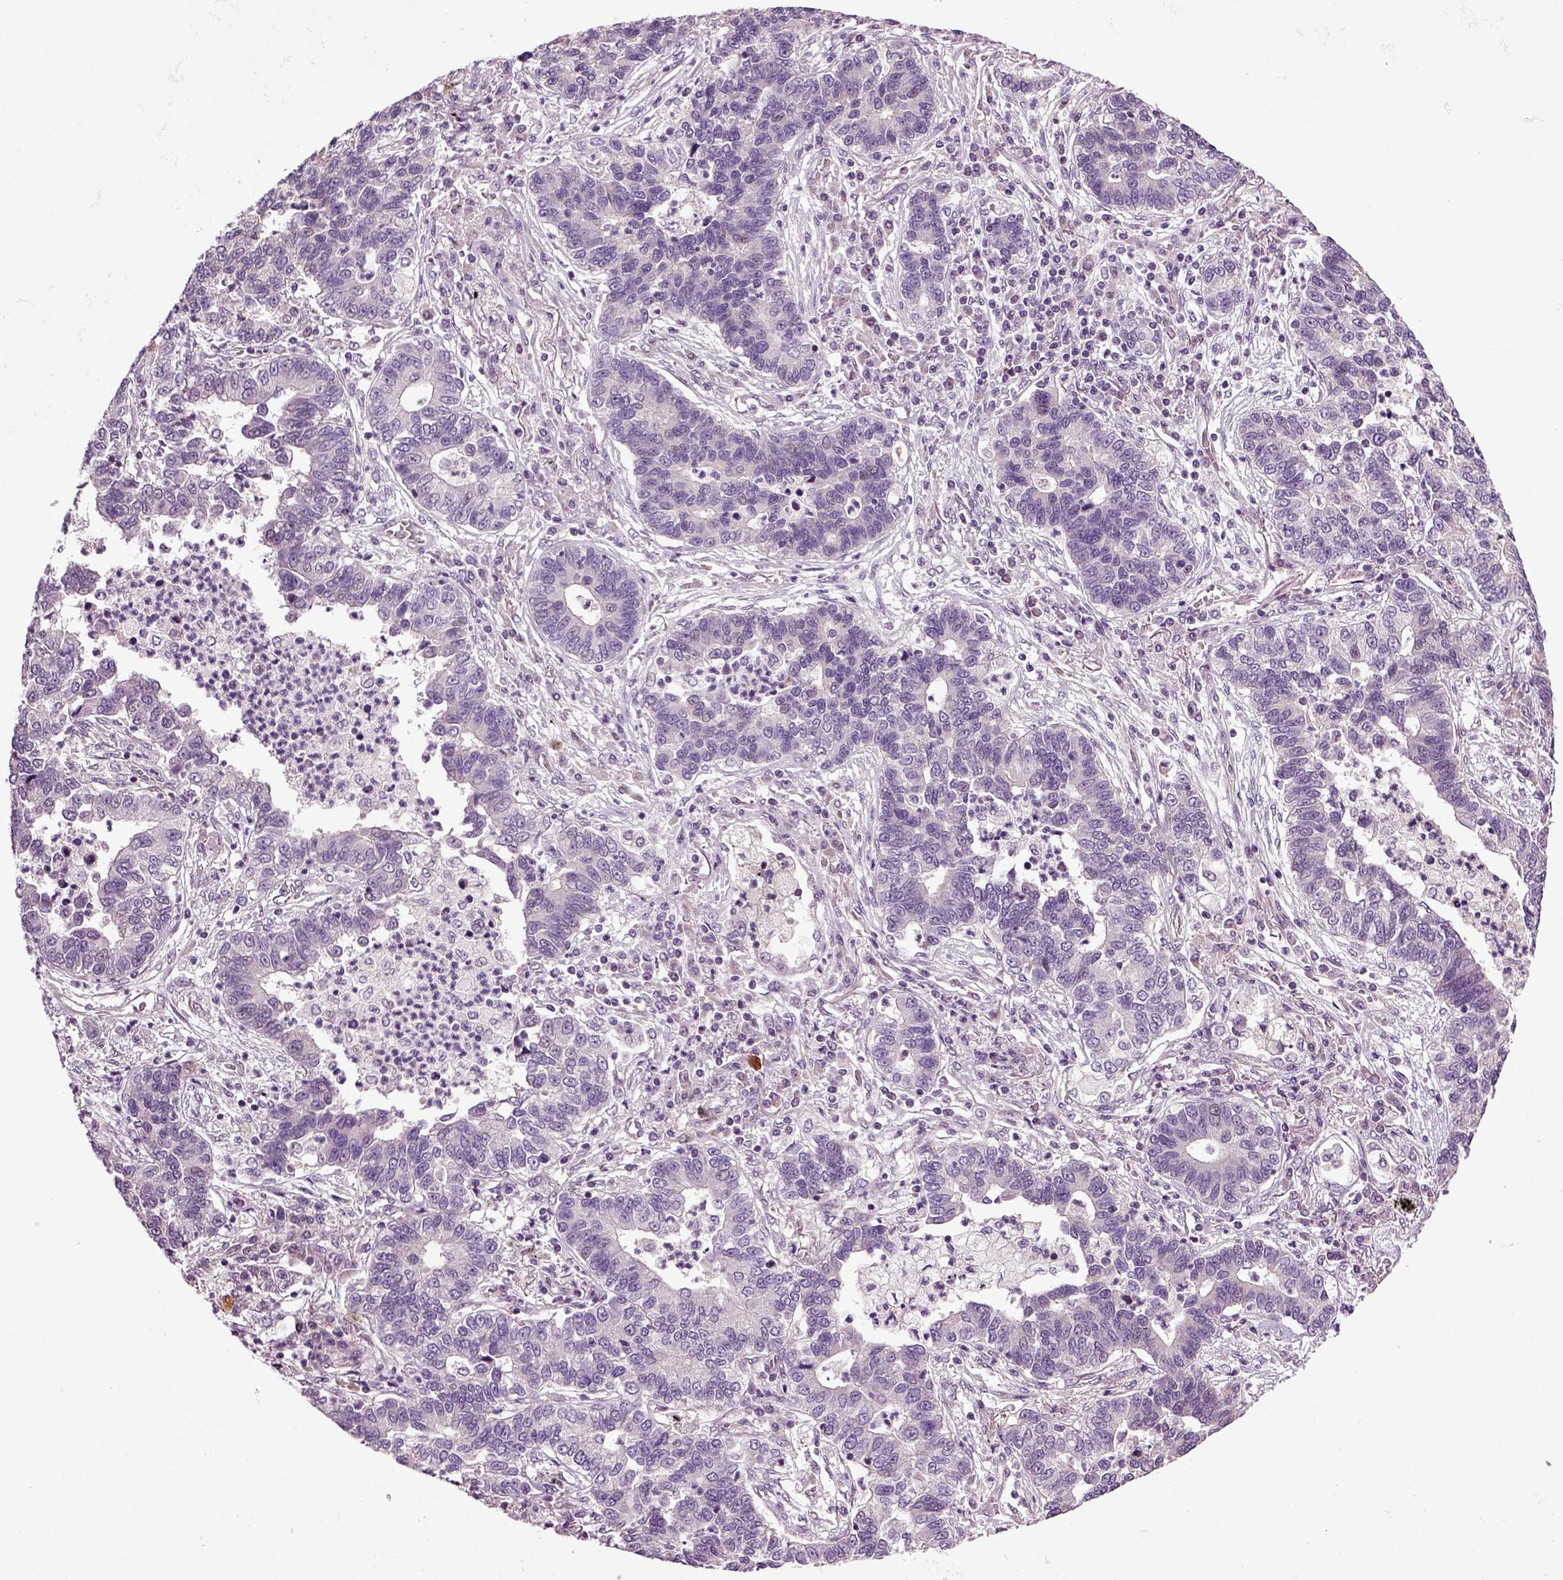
{"staining": {"intensity": "negative", "quantity": "none", "location": "none"}, "tissue": "lung cancer", "cell_type": "Tumor cells", "image_type": "cancer", "snomed": [{"axis": "morphology", "description": "Adenocarcinoma, NOS"}, {"axis": "topography", "description": "Lung"}], "caption": "A photomicrograph of adenocarcinoma (lung) stained for a protein displays no brown staining in tumor cells. (Immunohistochemistry, brightfield microscopy, high magnification).", "gene": "HAGHL", "patient": {"sex": "female", "age": 57}}